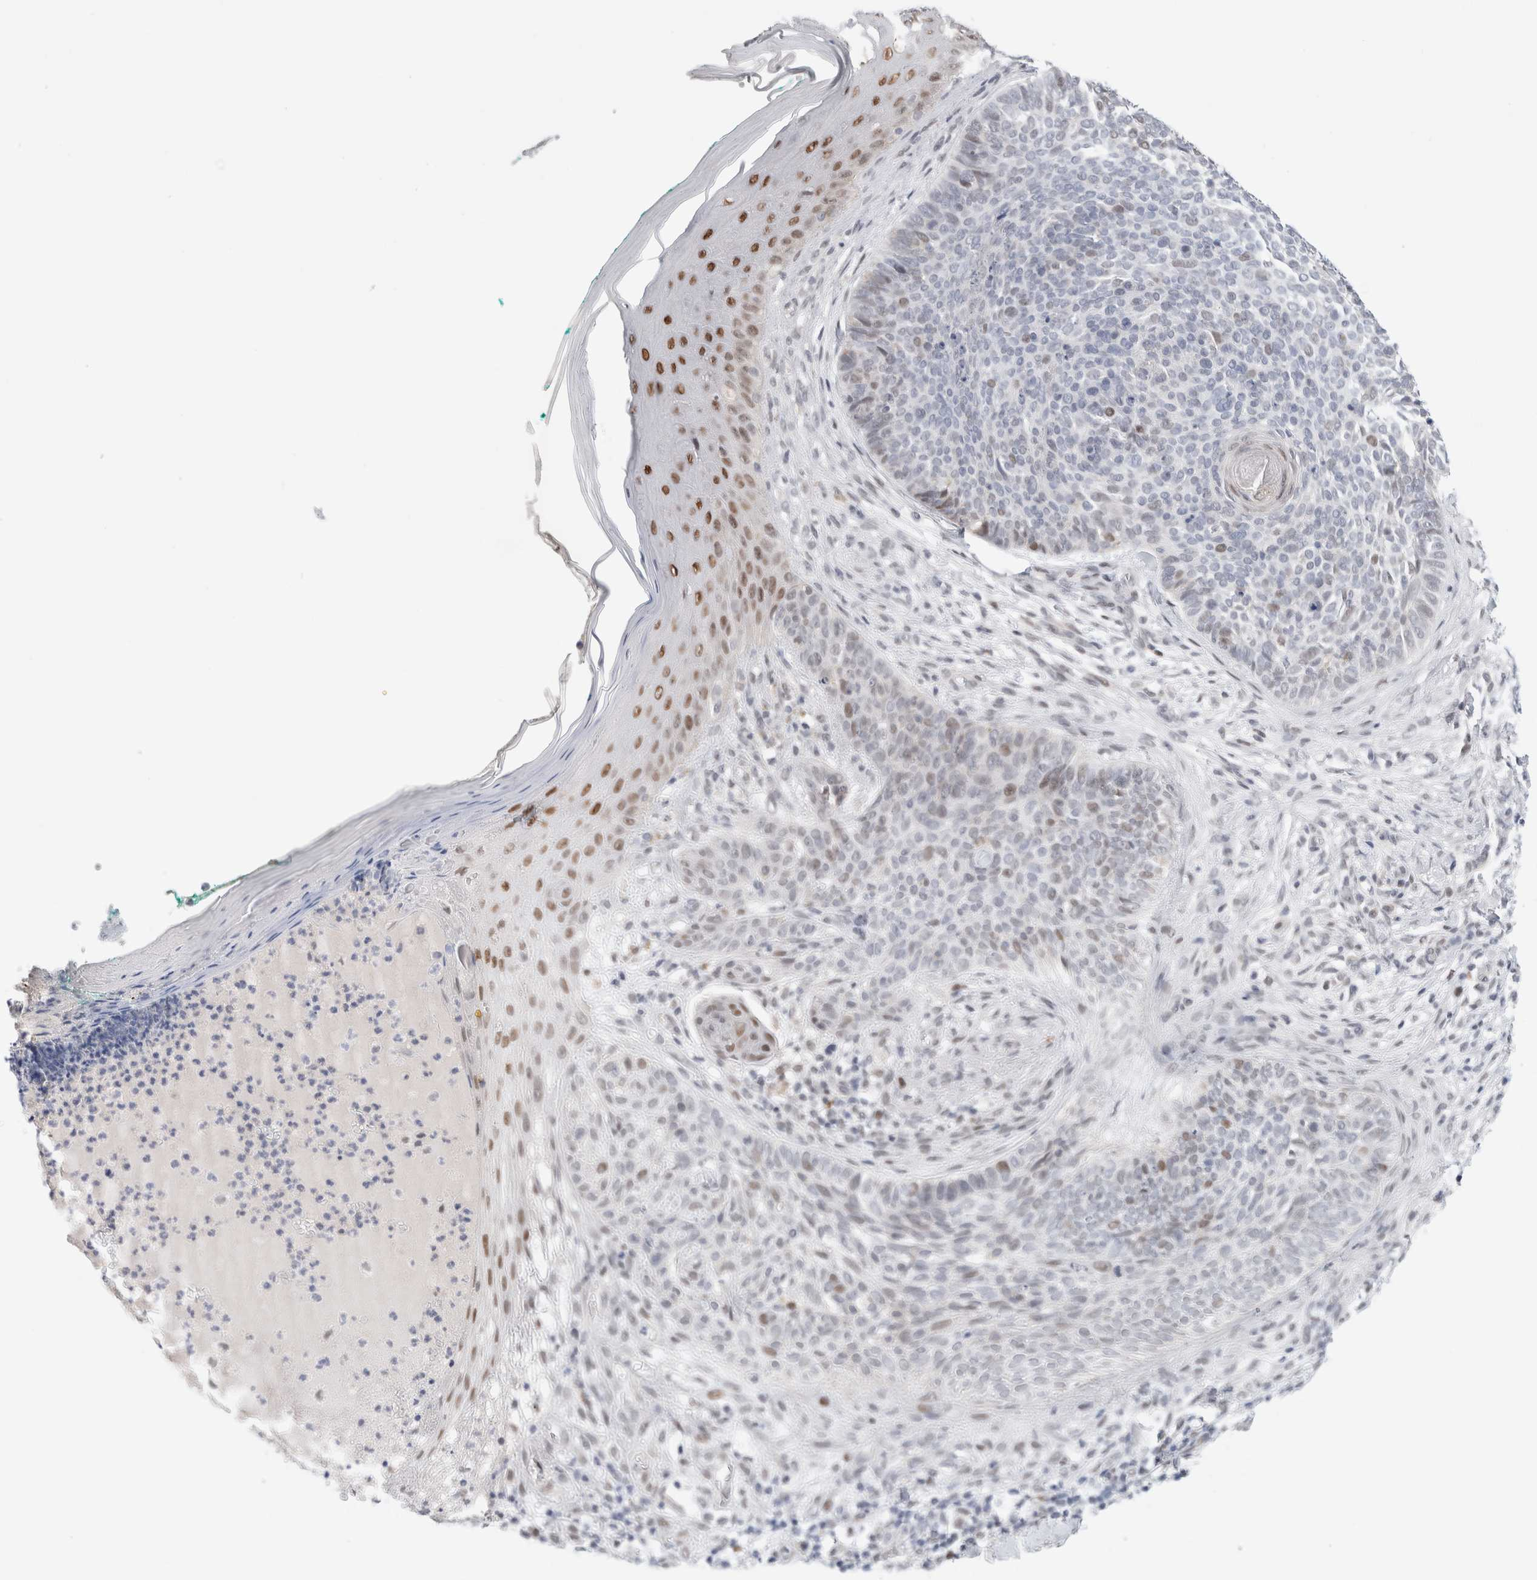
{"staining": {"intensity": "negative", "quantity": "none", "location": "none"}, "tissue": "skin cancer", "cell_type": "Tumor cells", "image_type": "cancer", "snomed": [{"axis": "morphology", "description": "Normal tissue, NOS"}, {"axis": "morphology", "description": "Basal cell carcinoma"}, {"axis": "topography", "description": "Skin"}], "caption": "Immunohistochemistry image of neoplastic tissue: human skin cancer stained with DAB (3,3'-diaminobenzidine) demonstrates no significant protein positivity in tumor cells.", "gene": "KNL1", "patient": {"sex": "male", "age": 67}}